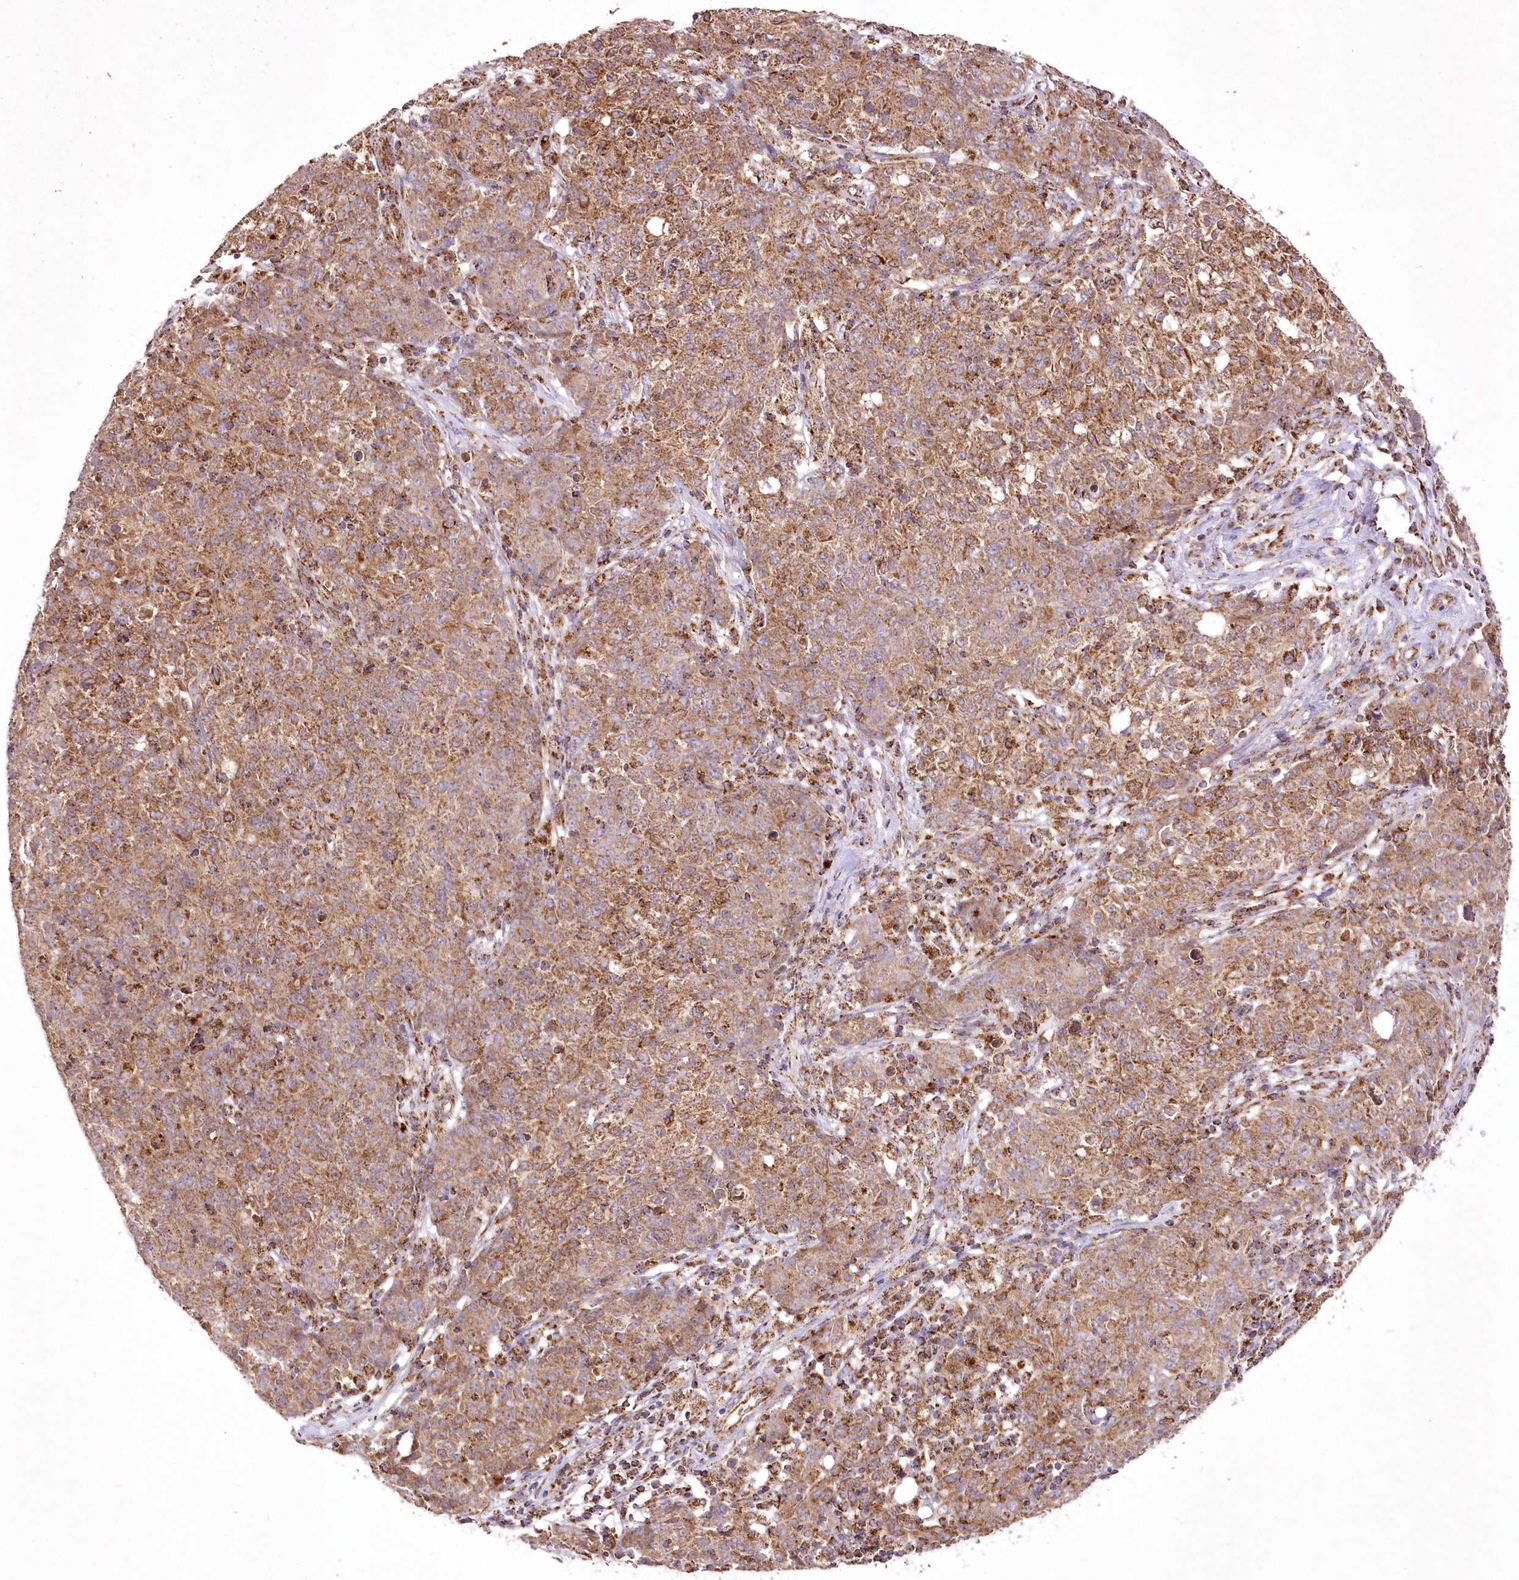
{"staining": {"intensity": "moderate", "quantity": ">75%", "location": "cytoplasmic/membranous"}, "tissue": "ovarian cancer", "cell_type": "Tumor cells", "image_type": "cancer", "snomed": [{"axis": "morphology", "description": "Carcinoma, endometroid"}, {"axis": "topography", "description": "Ovary"}], "caption": "Protein expression analysis of endometroid carcinoma (ovarian) reveals moderate cytoplasmic/membranous expression in approximately >75% of tumor cells.", "gene": "ASNSD1", "patient": {"sex": "female", "age": 42}}